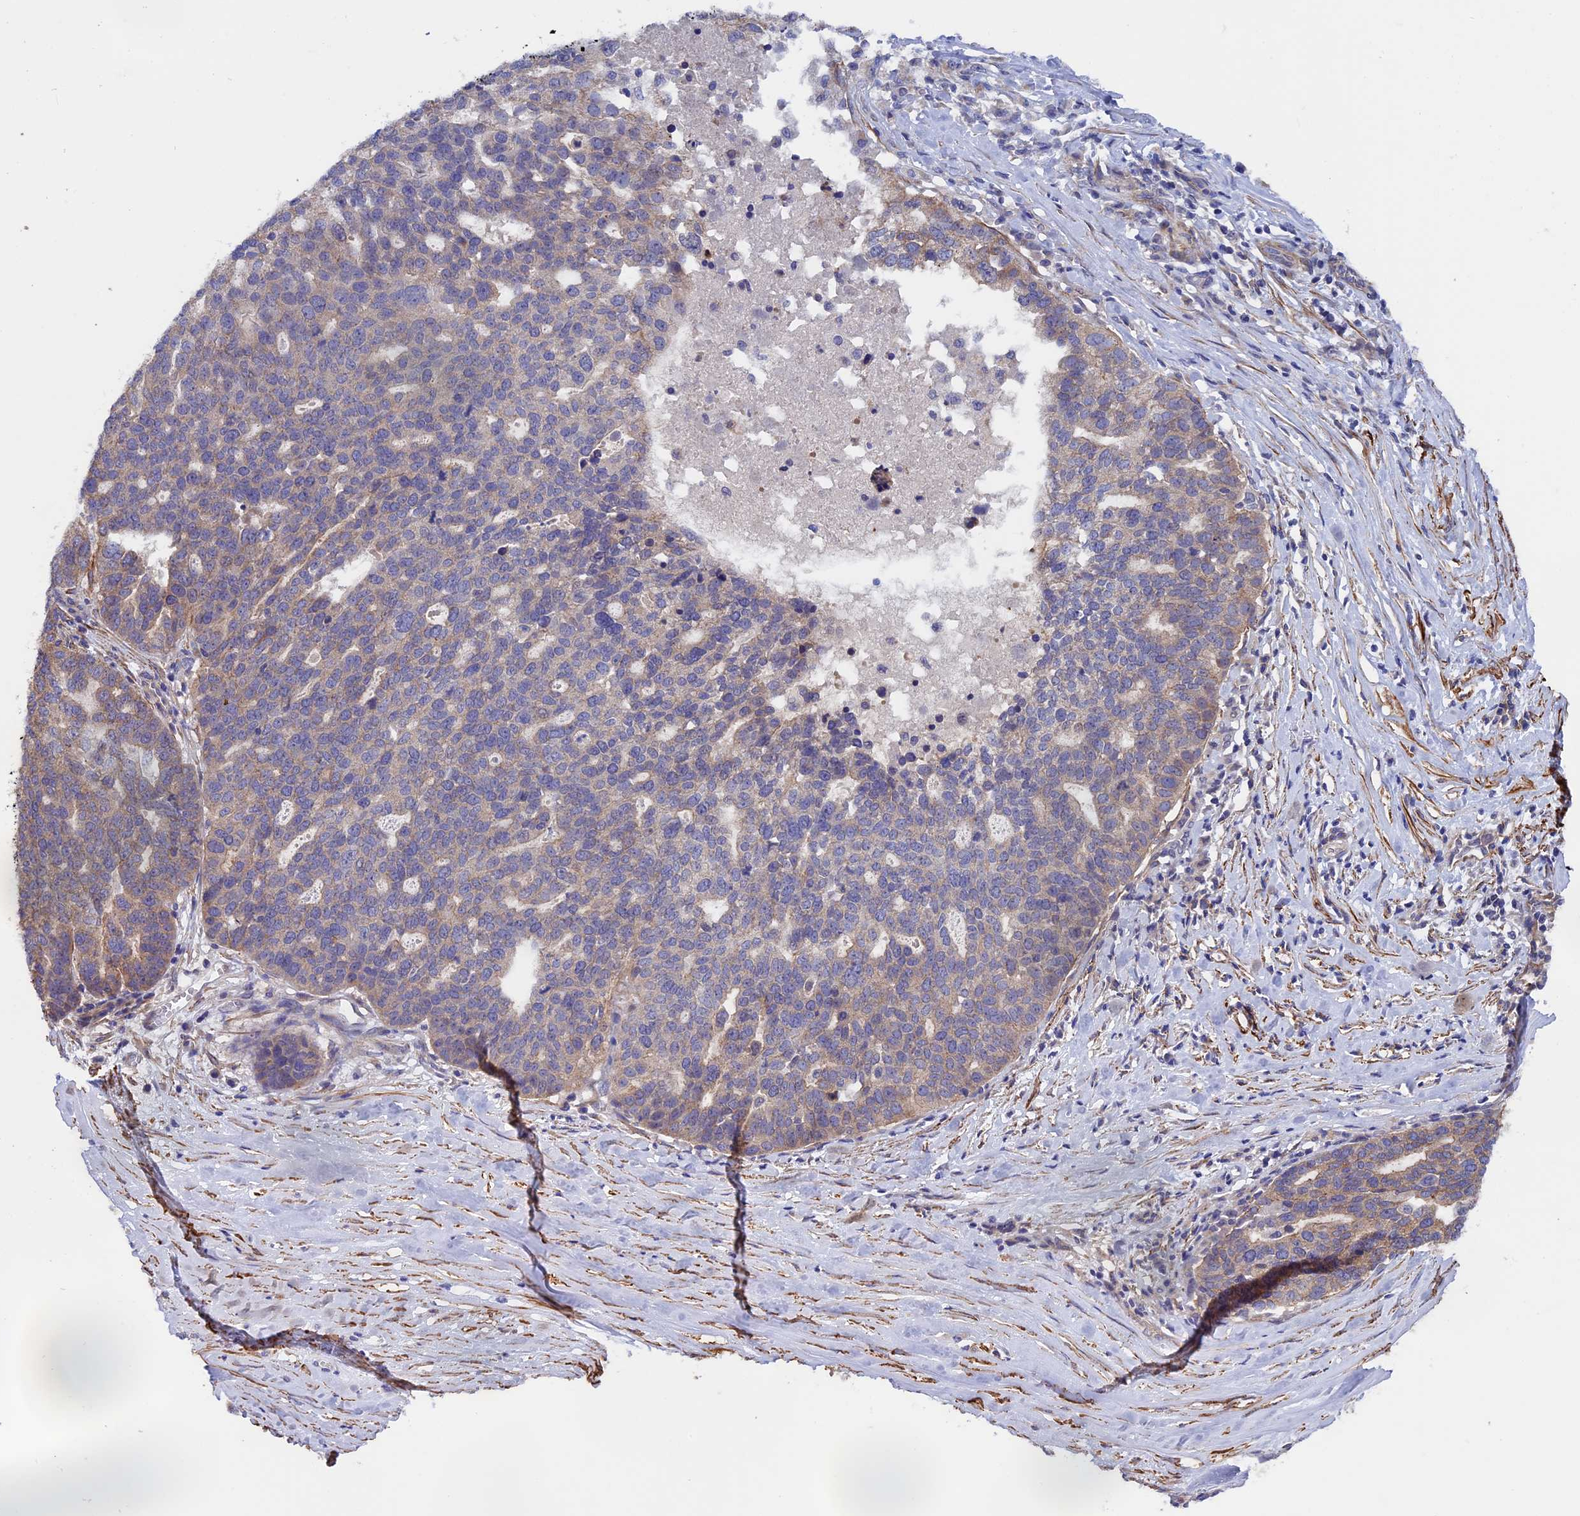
{"staining": {"intensity": "weak", "quantity": "<25%", "location": "cytoplasmic/membranous"}, "tissue": "ovarian cancer", "cell_type": "Tumor cells", "image_type": "cancer", "snomed": [{"axis": "morphology", "description": "Cystadenocarcinoma, serous, NOS"}, {"axis": "topography", "description": "Ovary"}], "caption": "A histopathology image of human serous cystadenocarcinoma (ovarian) is negative for staining in tumor cells. Brightfield microscopy of immunohistochemistry stained with DAB (3,3'-diaminobenzidine) (brown) and hematoxylin (blue), captured at high magnification.", "gene": "SLC9A5", "patient": {"sex": "female", "age": 59}}